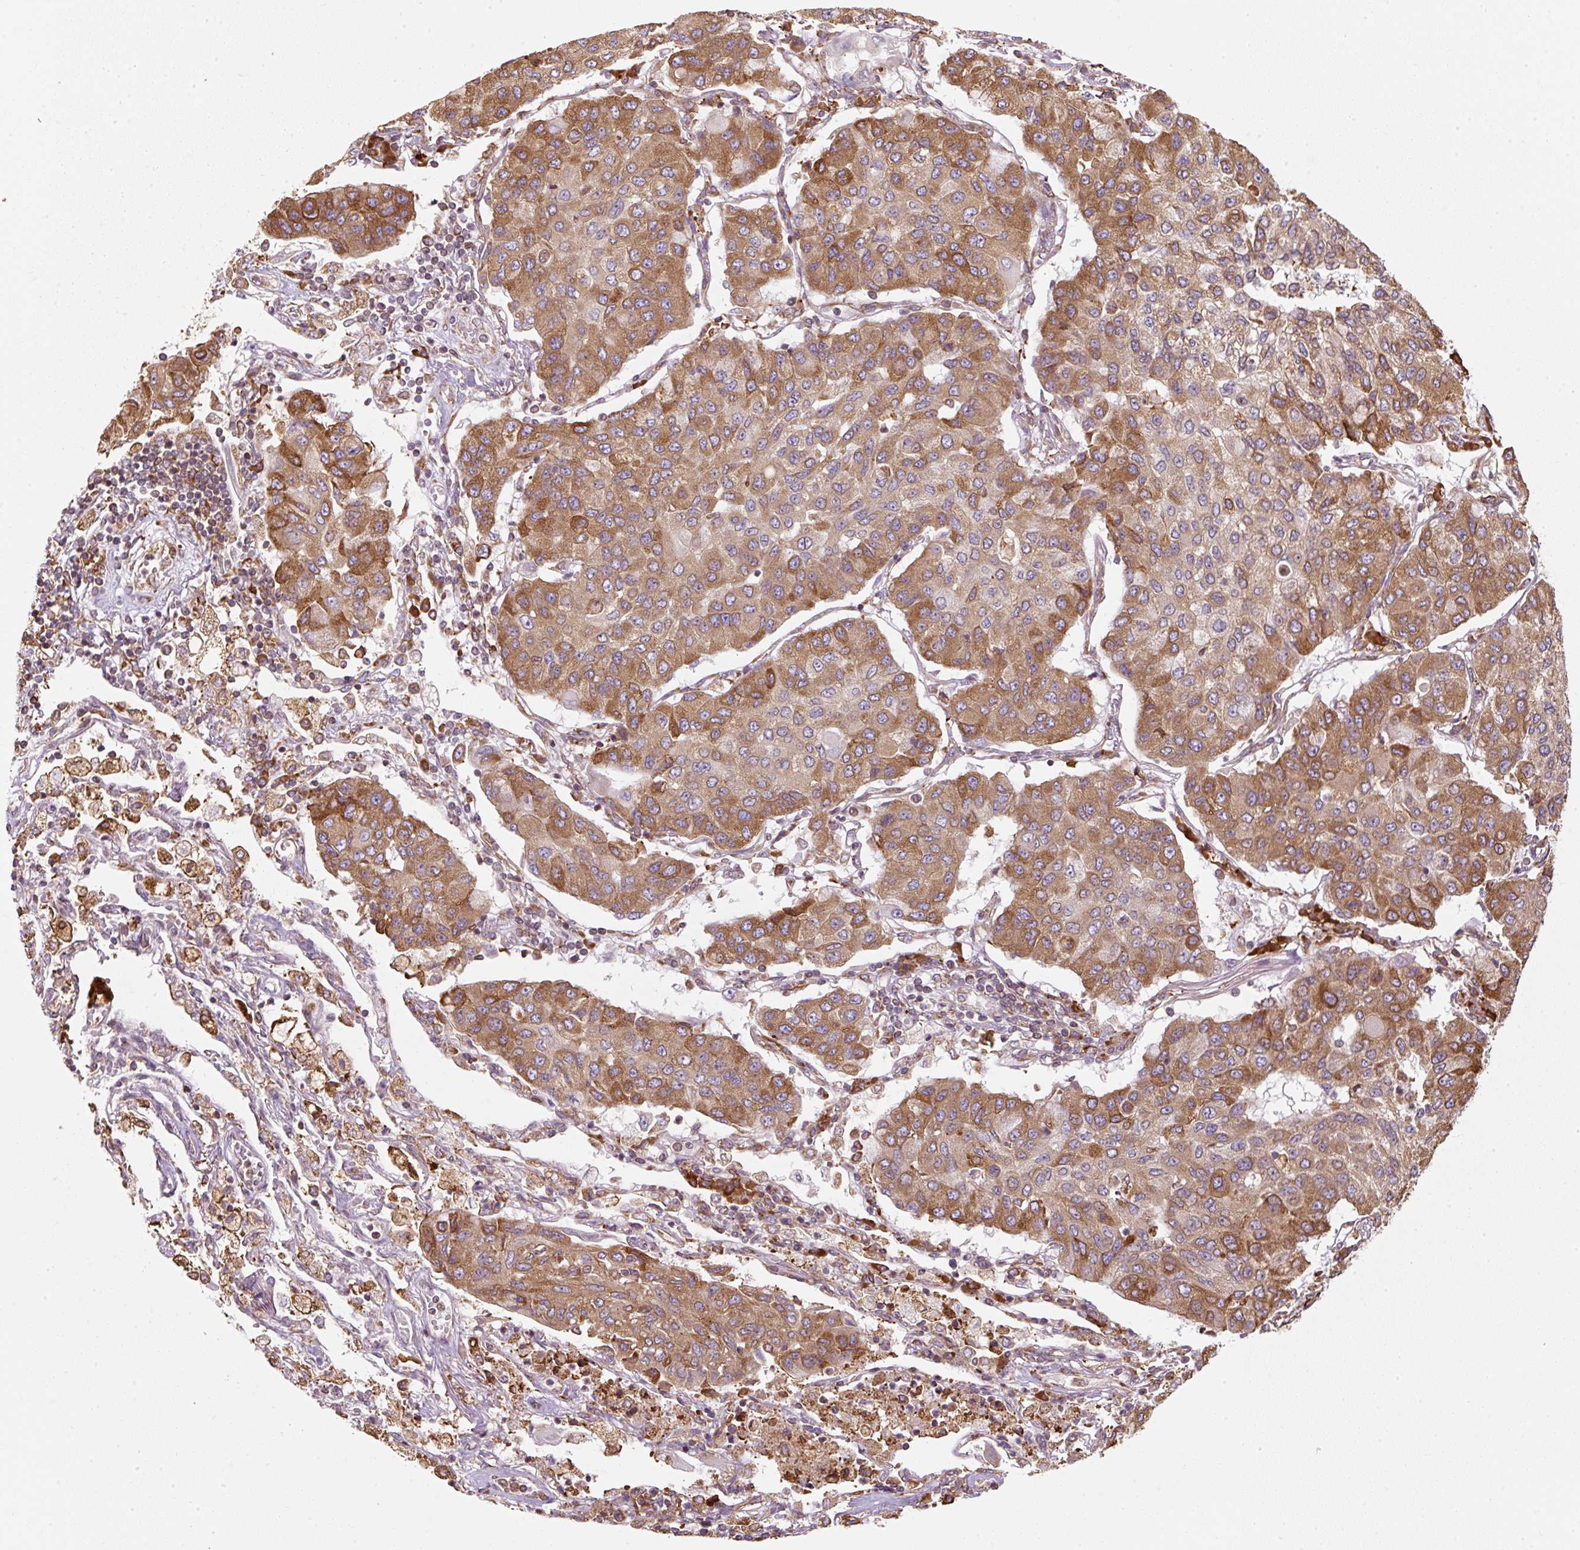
{"staining": {"intensity": "strong", "quantity": ">75%", "location": "cytoplasmic/membranous"}, "tissue": "lung cancer", "cell_type": "Tumor cells", "image_type": "cancer", "snomed": [{"axis": "morphology", "description": "Squamous cell carcinoma, NOS"}, {"axis": "topography", "description": "Lung"}], "caption": "The photomicrograph displays immunohistochemical staining of lung squamous cell carcinoma. There is strong cytoplasmic/membranous positivity is appreciated in about >75% of tumor cells. The staining was performed using DAB (3,3'-diaminobenzidine), with brown indicating positive protein expression. Nuclei are stained blue with hematoxylin.", "gene": "PRKCSH", "patient": {"sex": "male", "age": 74}}